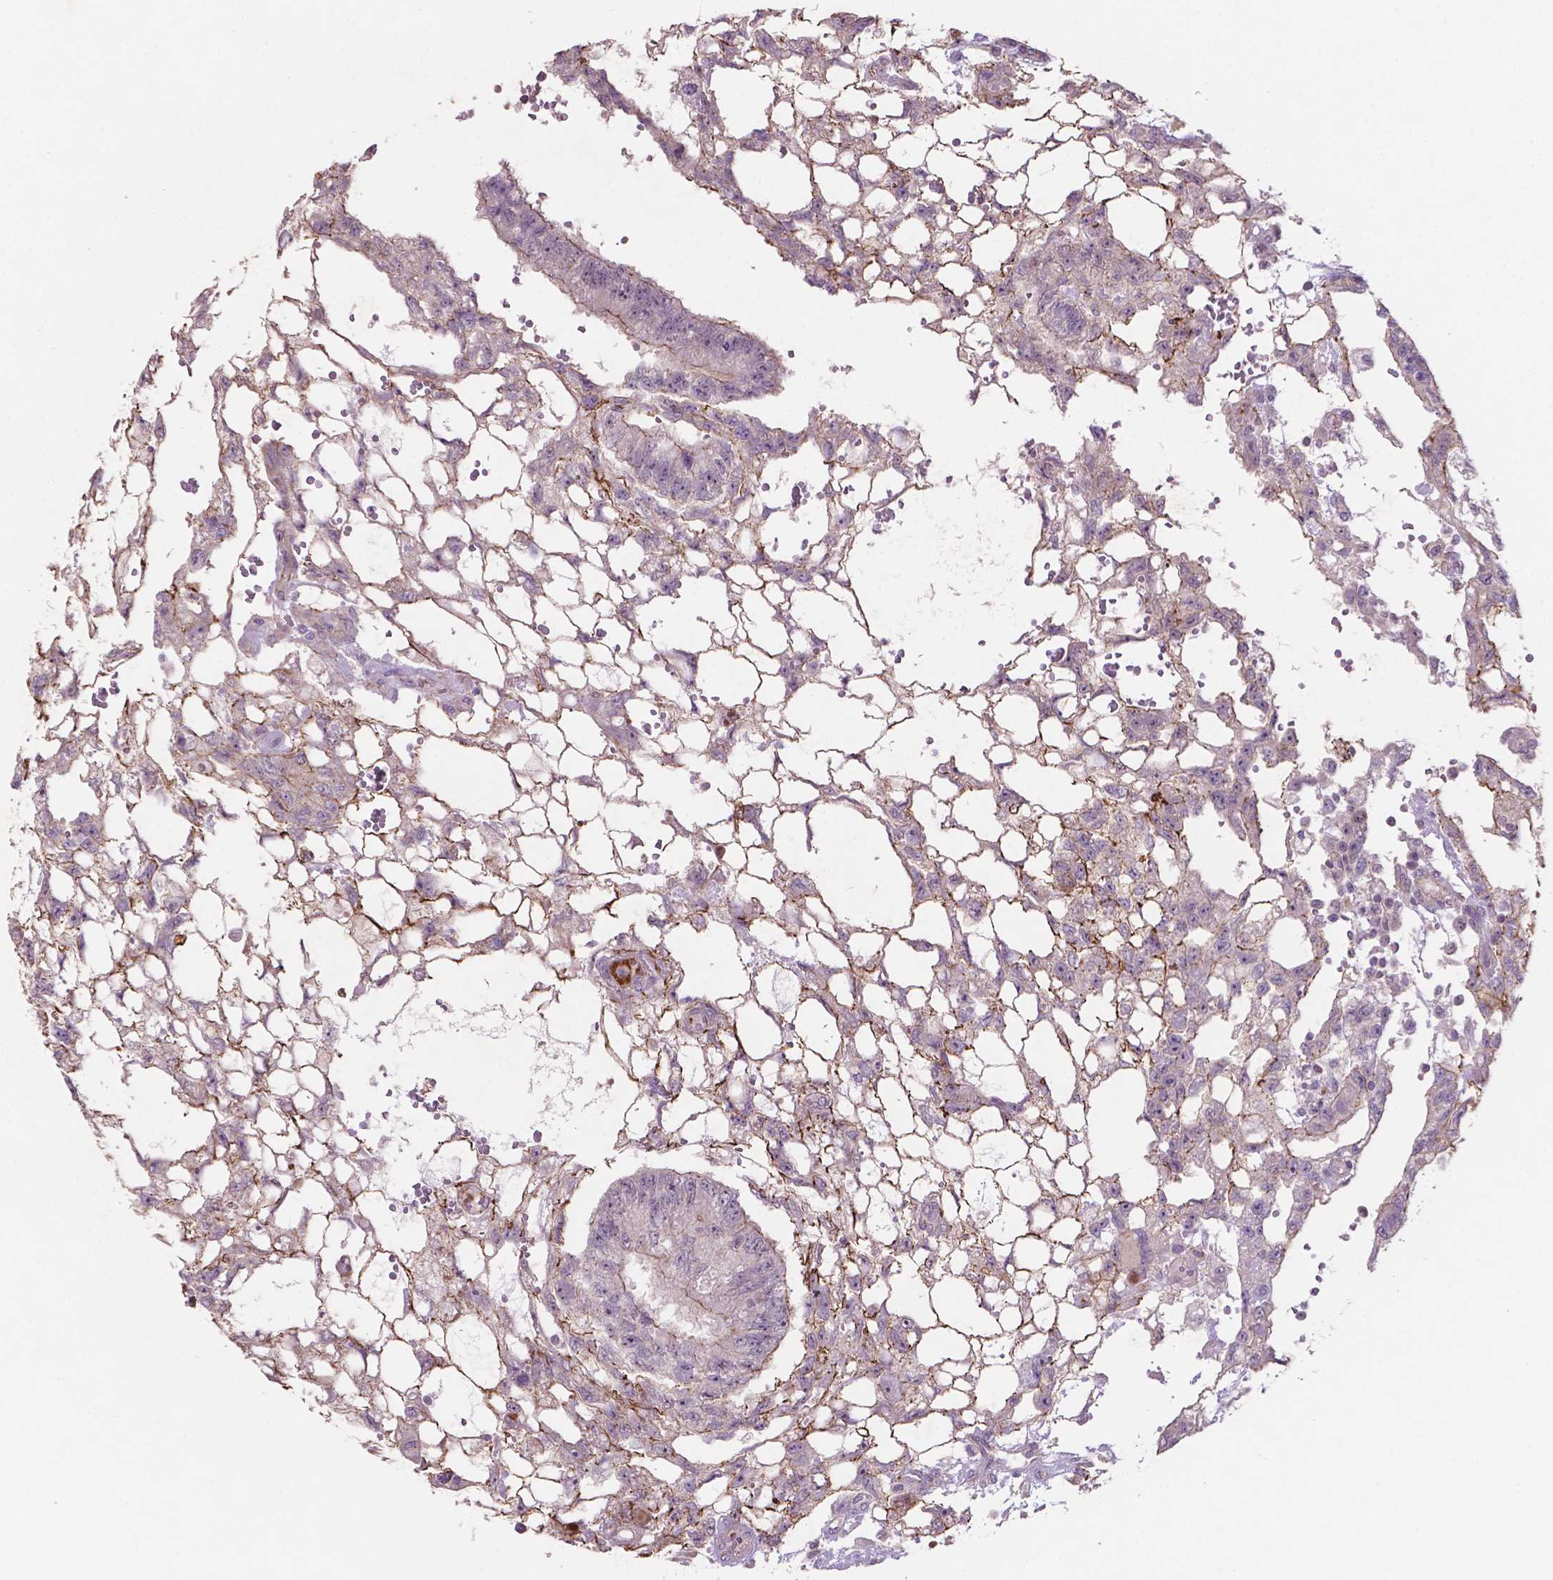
{"staining": {"intensity": "weak", "quantity": "<25%", "location": "cytoplasmic/membranous"}, "tissue": "testis cancer", "cell_type": "Tumor cells", "image_type": "cancer", "snomed": [{"axis": "morphology", "description": "Carcinoma, Embryonal, NOS"}, {"axis": "topography", "description": "Testis"}], "caption": "Tumor cells are negative for brown protein staining in testis embryonal carcinoma.", "gene": "ARL5C", "patient": {"sex": "male", "age": 32}}